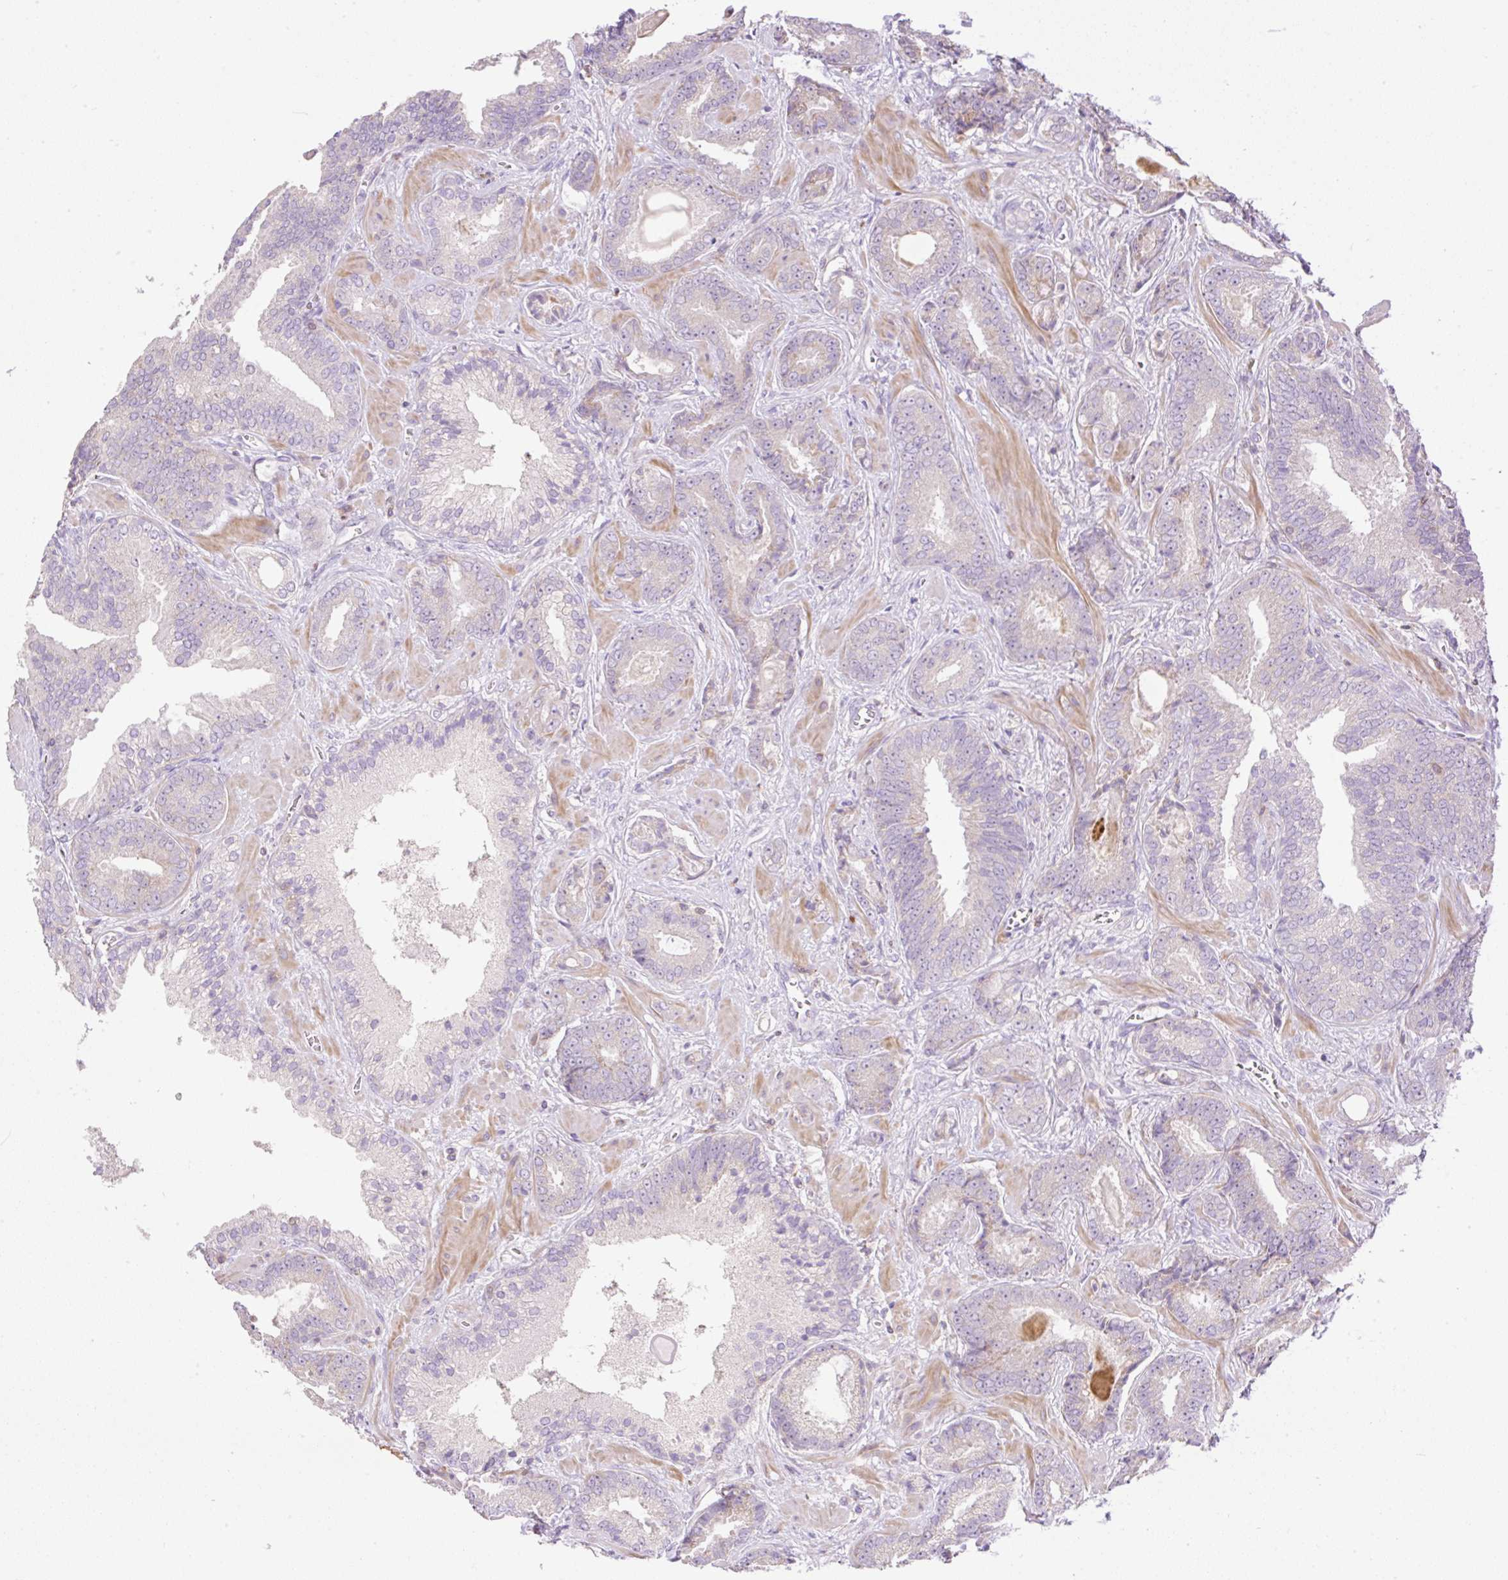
{"staining": {"intensity": "negative", "quantity": "none", "location": "none"}, "tissue": "prostate cancer", "cell_type": "Tumor cells", "image_type": "cancer", "snomed": [{"axis": "morphology", "description": "Adenocarcinoma, Low grade"}, {"axis": "topography", "description": "Prostate"}], "caption": "Immunohistochemistry (IHC) photomicrograph of neoplastic tissue: human prostate cancer (adenocarcinoma (low-grade)) stained with DAB displays no significant protein expression in tumor cells.", "gene": "VPS25", "patient": {"sex": "male", "age": 62}}